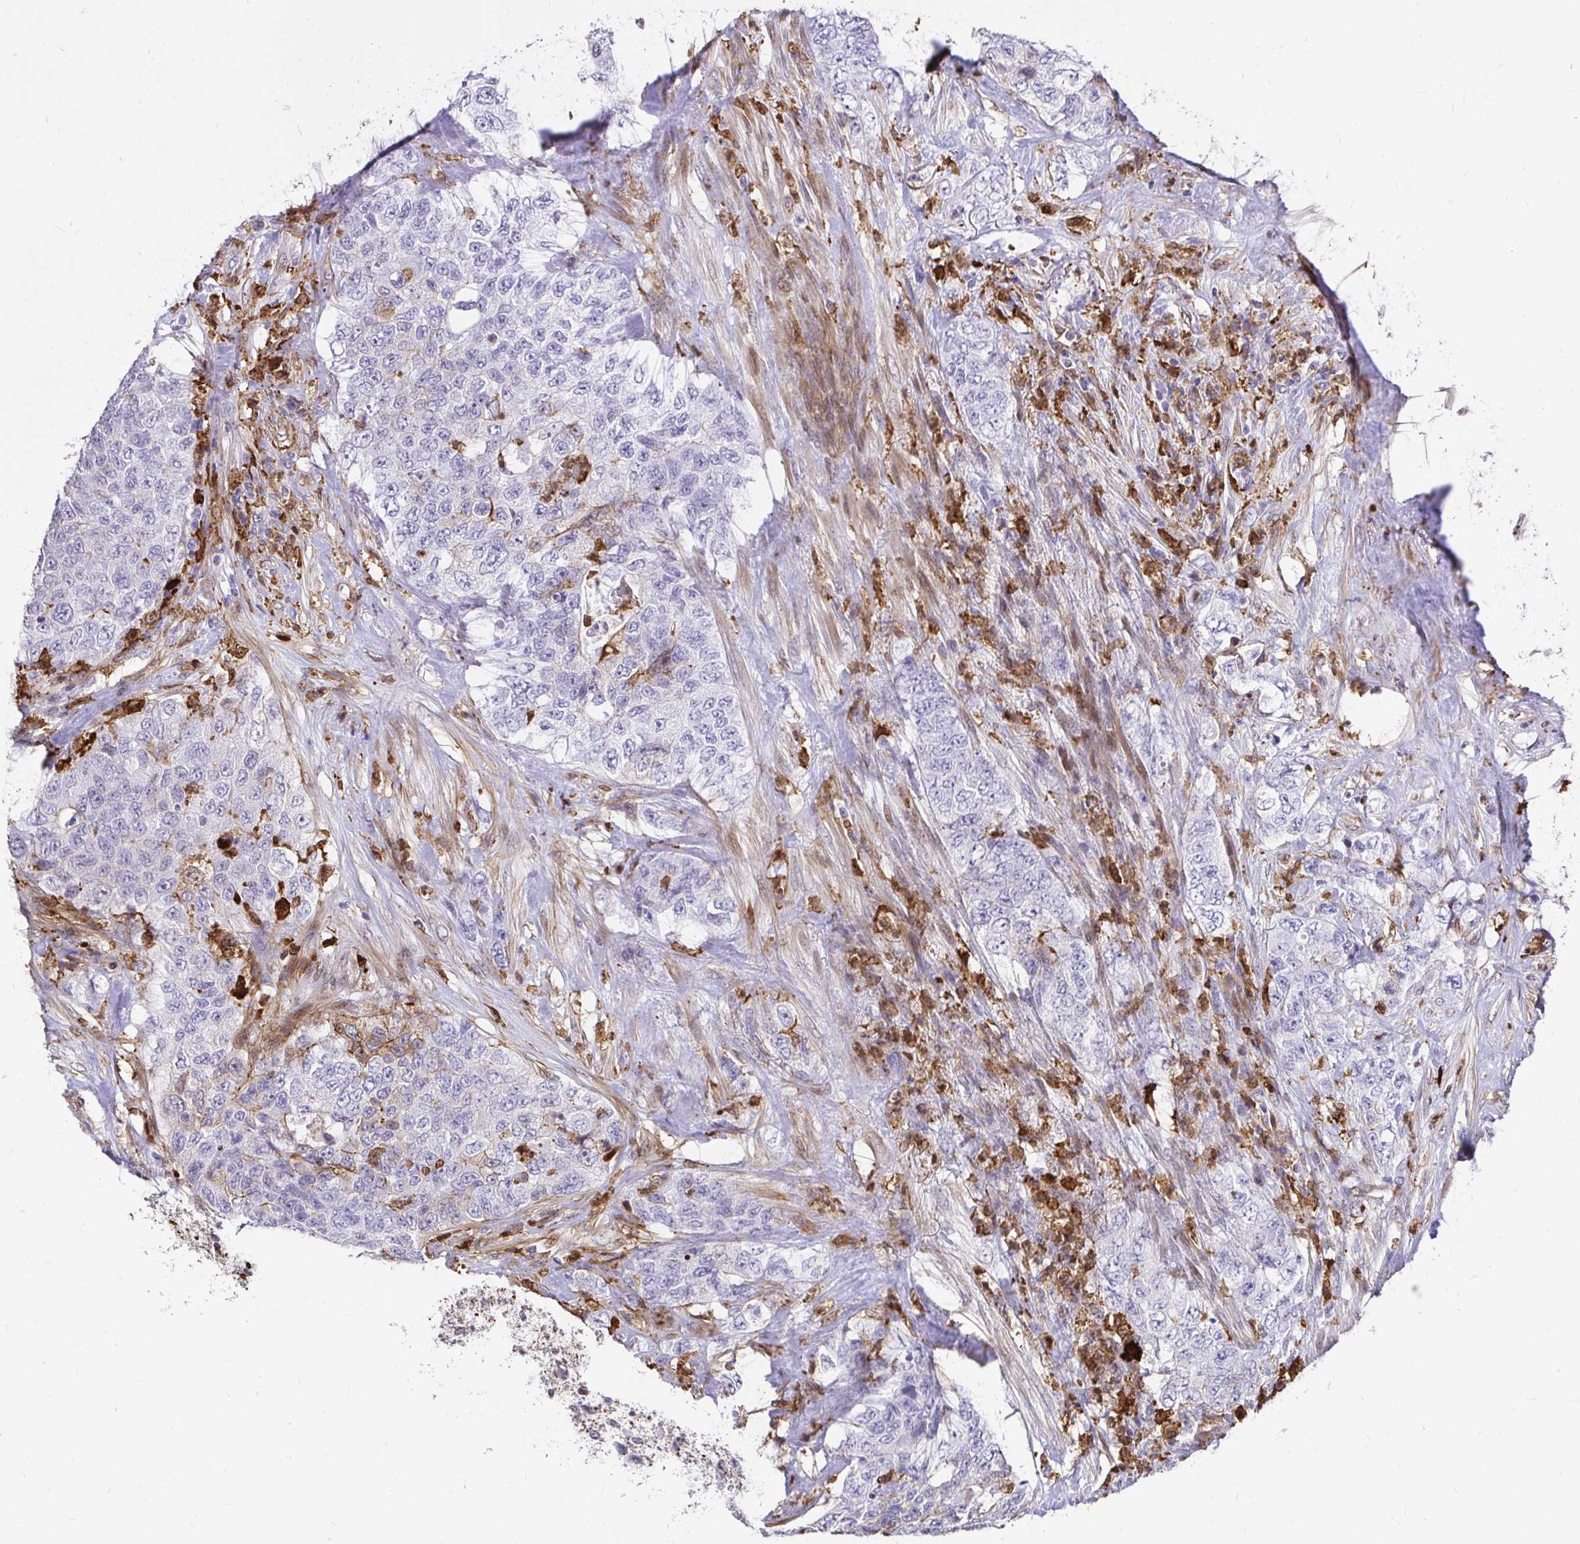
{"staining": {"intensity": "negative", "quantity": "none", "location": "none"}, "tissue": "urothelial cancer", "cell_type": "Tumor cells", "image_type": "cancer", "snomed": [{"axis": "morphology", "description": "Urothelial carcinoma, High grade"}, {"axis": "topography", "description": "Urinary bladder"}], "caption": "Immunohistochemical staining of human high-grade urothelial carcinoma reveals no significant positivity in tumor cells.", "gene": "GSN", "patient": {"sex": "female", "age": 78}}